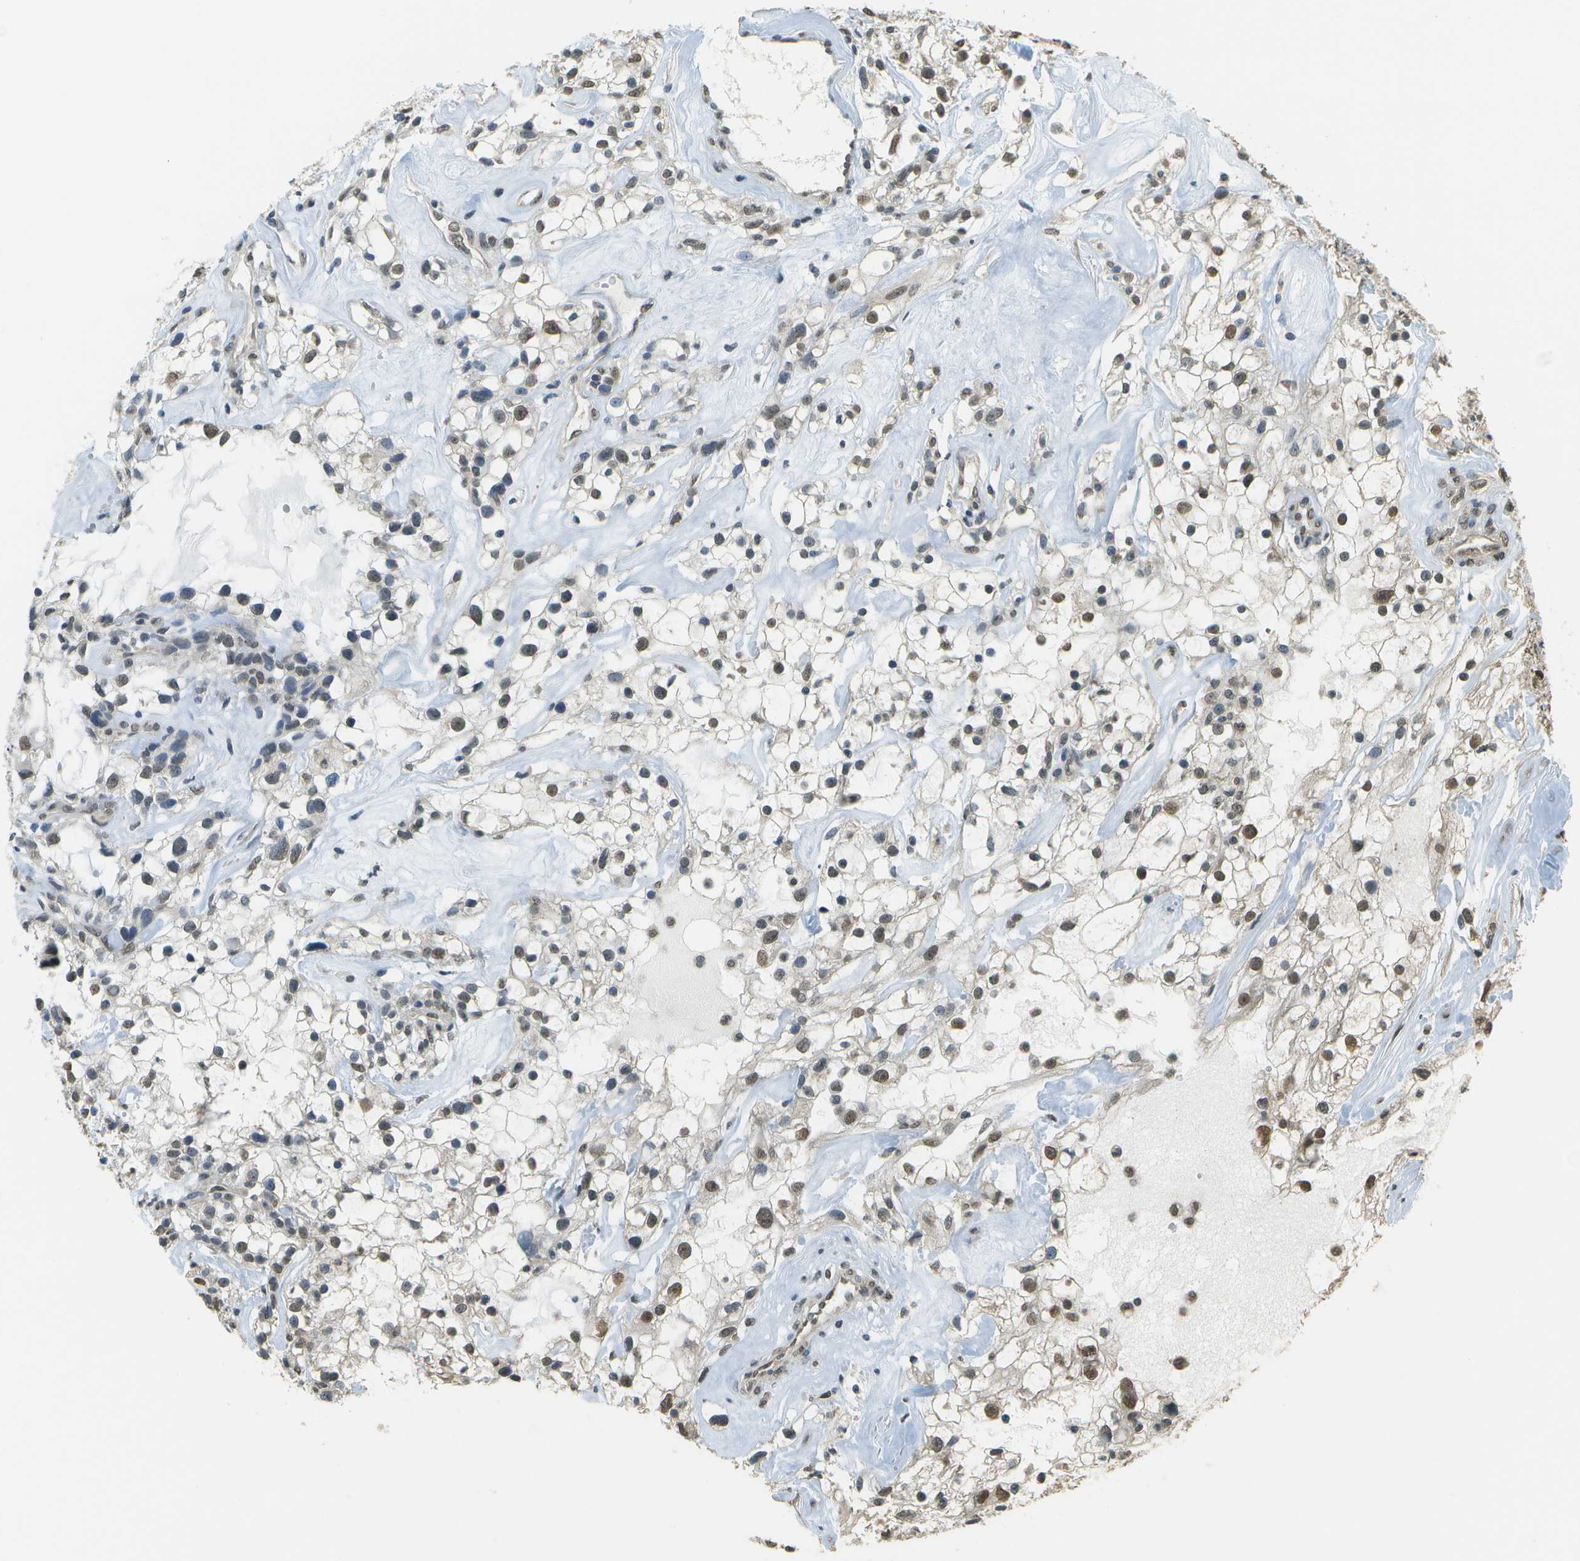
{"staining": {"intensity": "moderate", "quantity": ">75%", "location": "nuclear"}, "tissue": "renal cancer", "cell_type": "Tumor cells", "image_type": "cancer", "snomed": [{"axis": "morphology", "description": "Adenocarcinoma, NOS"}, {"axis": "topography", "description": "Kidney"}], "caption": "Immunohistochemical staining of renal cancer (adenocarcinoma) displays medium levels of moderate nuclear expression in about >75% of tumor cells. The protein is stained brown, and the nuclei are stained in blue (DAB (3,3'-diaminobenzidine) IHC with brightfield microscopy, high magnification).", "gene": "ABL2", "patient": {"sex": "female", "age": 60}}